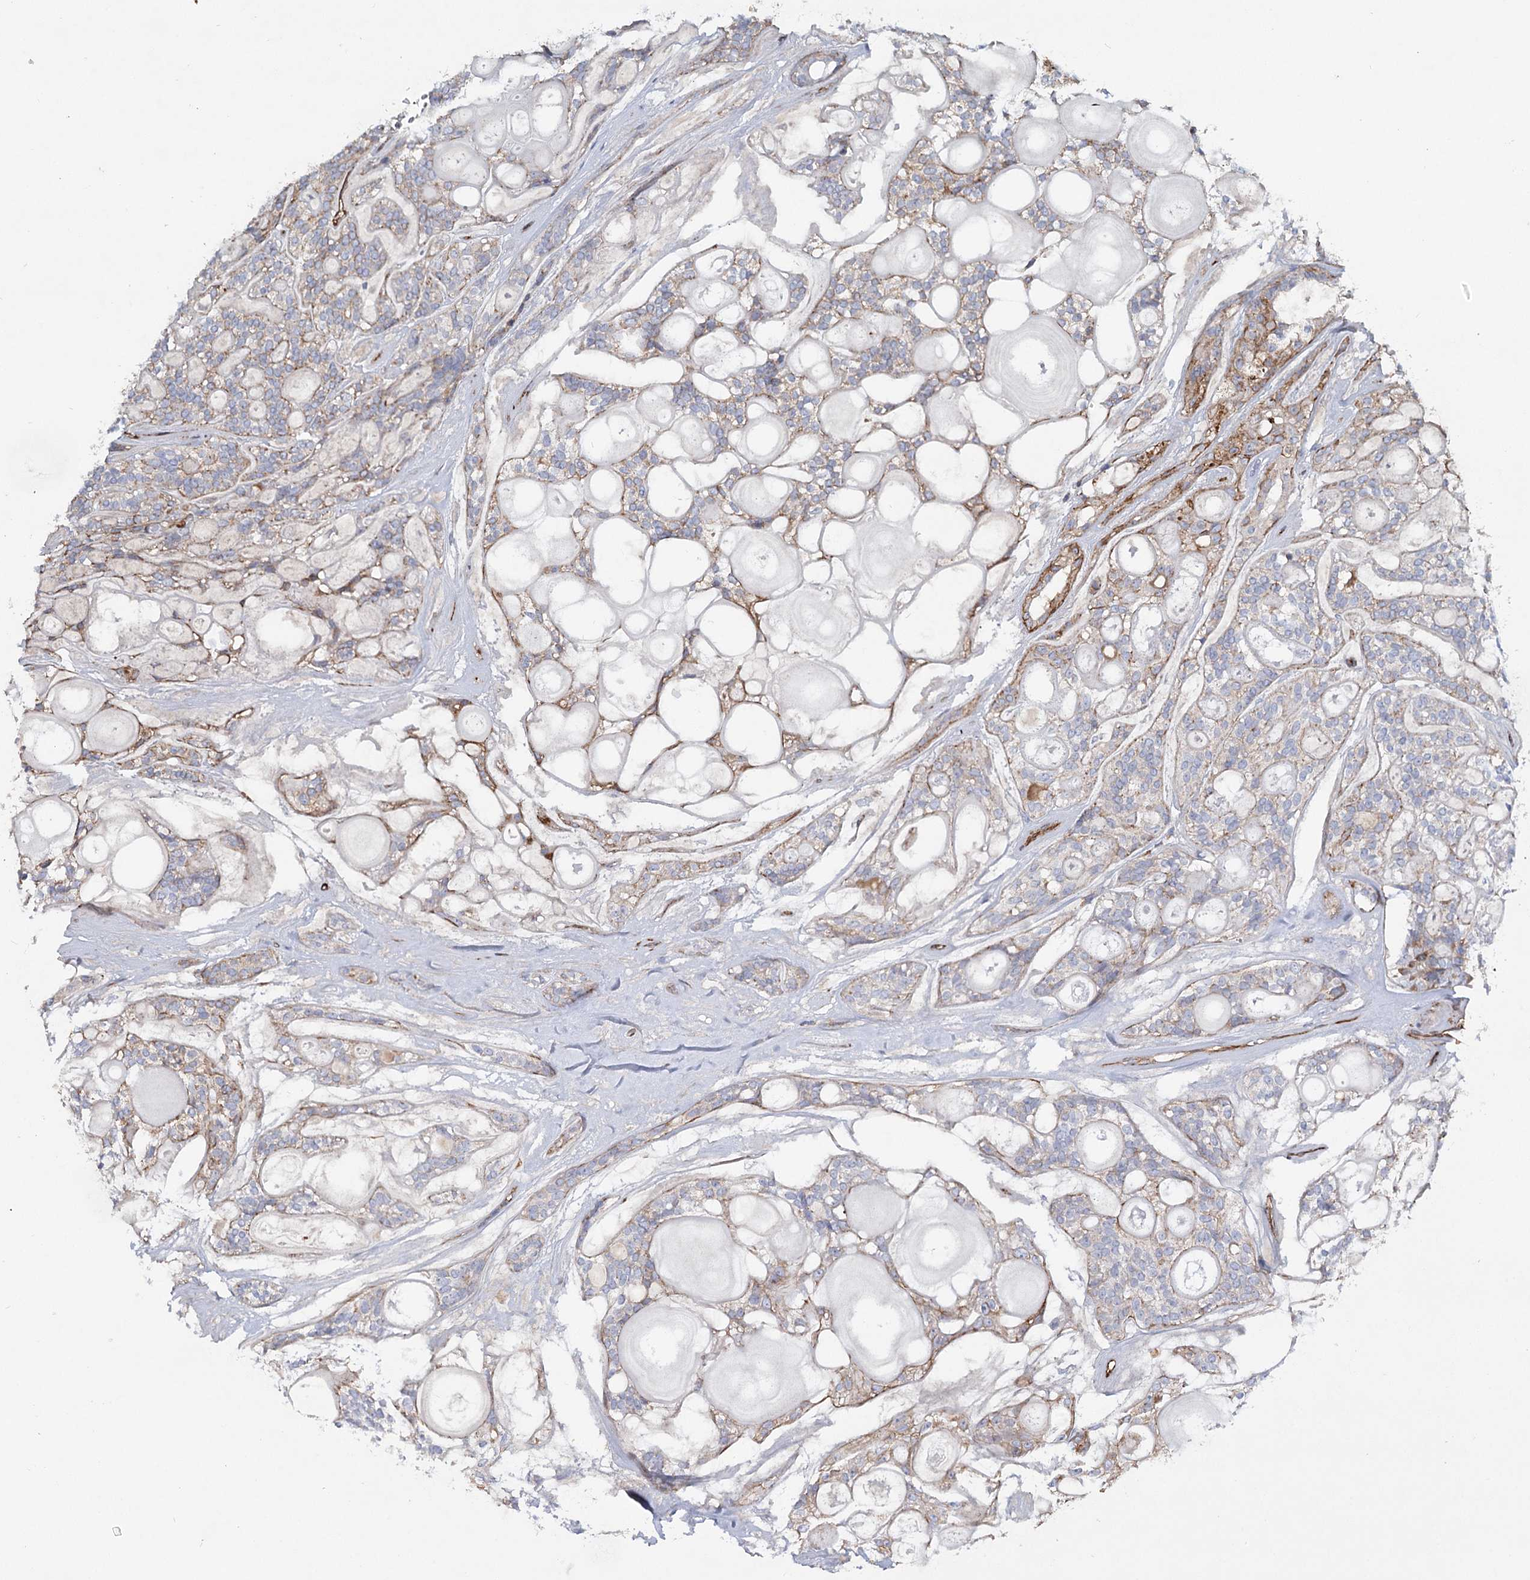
{"staining": {"intensity": "weak", "quantity": "<25%", "location": "cytoplasmic/membranous"}, "tissue": "head and neck cancer", "cell_type": "Tumor cells", "image_type": "cancer", "snomed": [{"axis": "morphology", "description": "Adenocarcinoma, NOS"}, {"axis": "topography", "description": "Head-Neck"}], "caption": "This is an immunohistochemistry (IHC) micrograph of human head and neck adenocarcinoma. There is no positivity in tumor cells.", "gene": "TMEM164", "patient": {"sex": "male", "age": 66}}